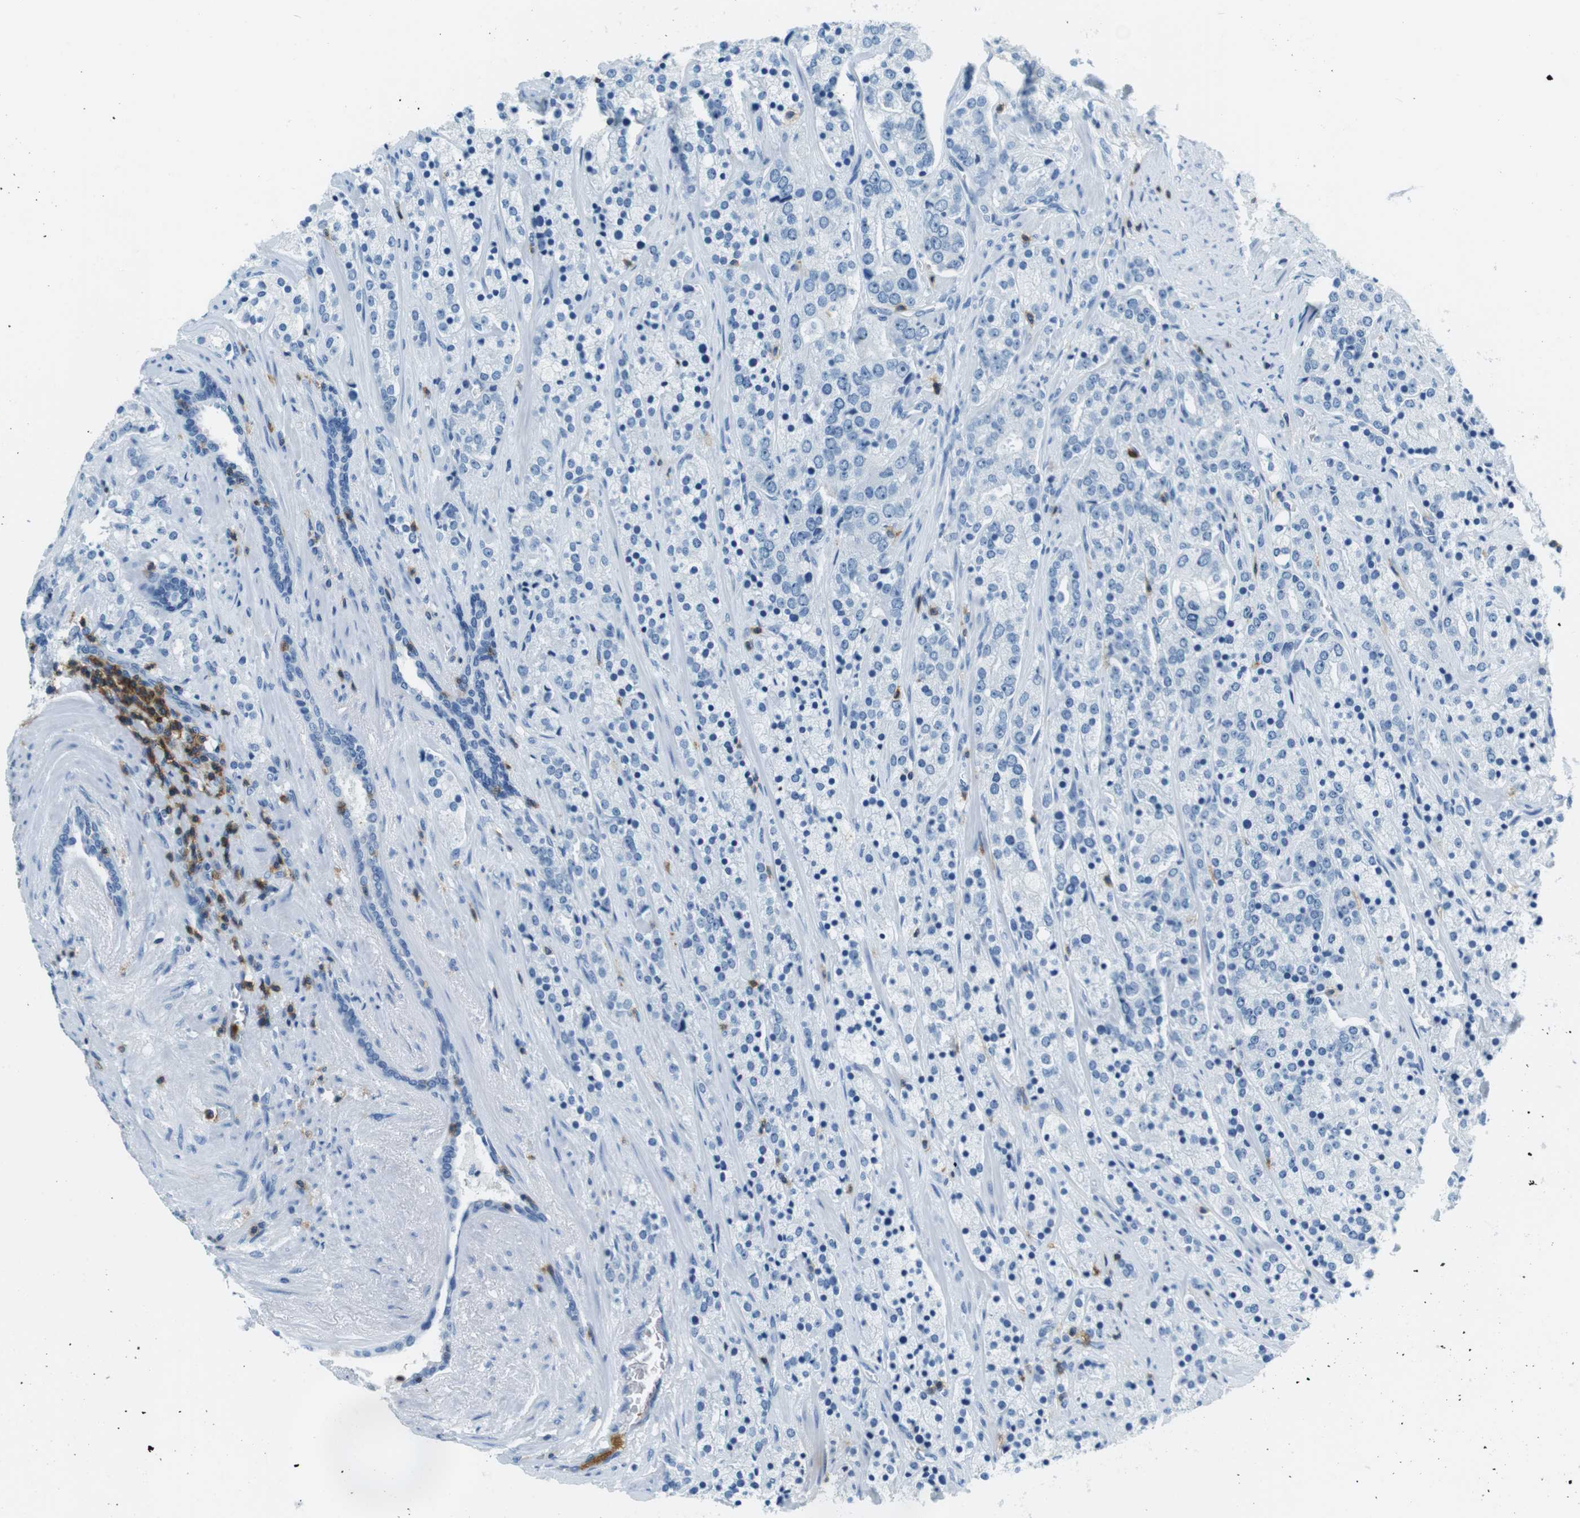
{"staining": {"intensity": "negative", "quantity": "none", "location": "none"}, "tissue": "prostate cancer", "cell_type": "Tumor cells", "image_type": "cancer", "snomed": [{"axis": "morphology", "description": "Adenocarcinoma, High grade"}, {"axis": "topography", "description": "Prostate"}], "caption": "Immunohistochemistry of prostate cancer (high-grade adenocarcinoma) shows no positivity in tumor cells. (Immunohistochemistry (ihc), brightfield microscopy, high magnification).", "gene": "LAT", "patient": {"sex": "male", "age": 71}}